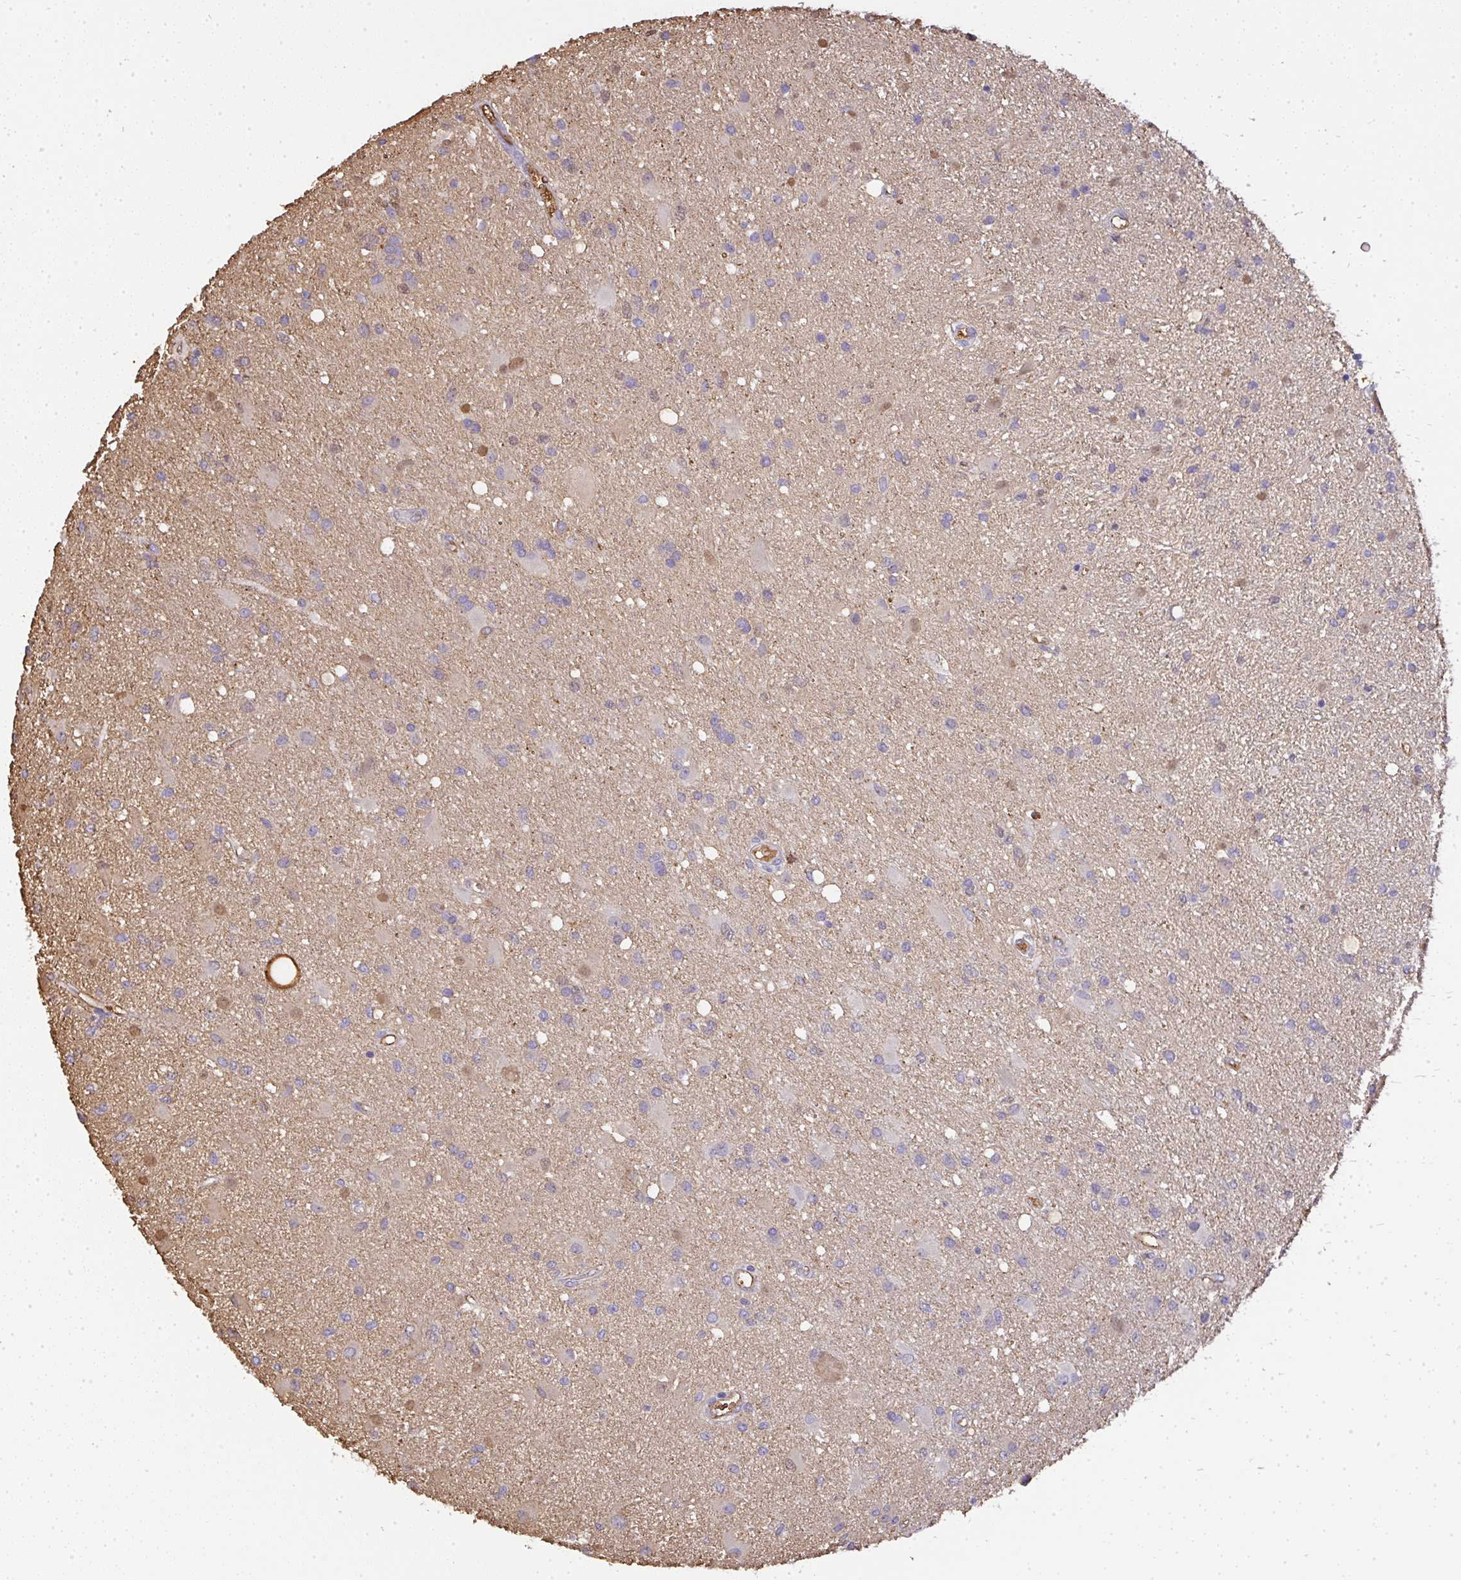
{"staining": {"intensity": "negative", "quantity": "none", "location": "none"}, "tissue": "glioma", "cell_type": "Tumor cells", "image_type": "cancer", "snomed": [{"axis": "morphology", "description": "Glioma, malignant, High grade"}, {"axis": "topography", "description": "Brain"}], "caption": "Malignant glioma (high-grade) stained for a protein using immunohistochemistry displays no expression tumor cells.", "gene": "SMYD5", "patient": {"sex": "male", "age": 67}}